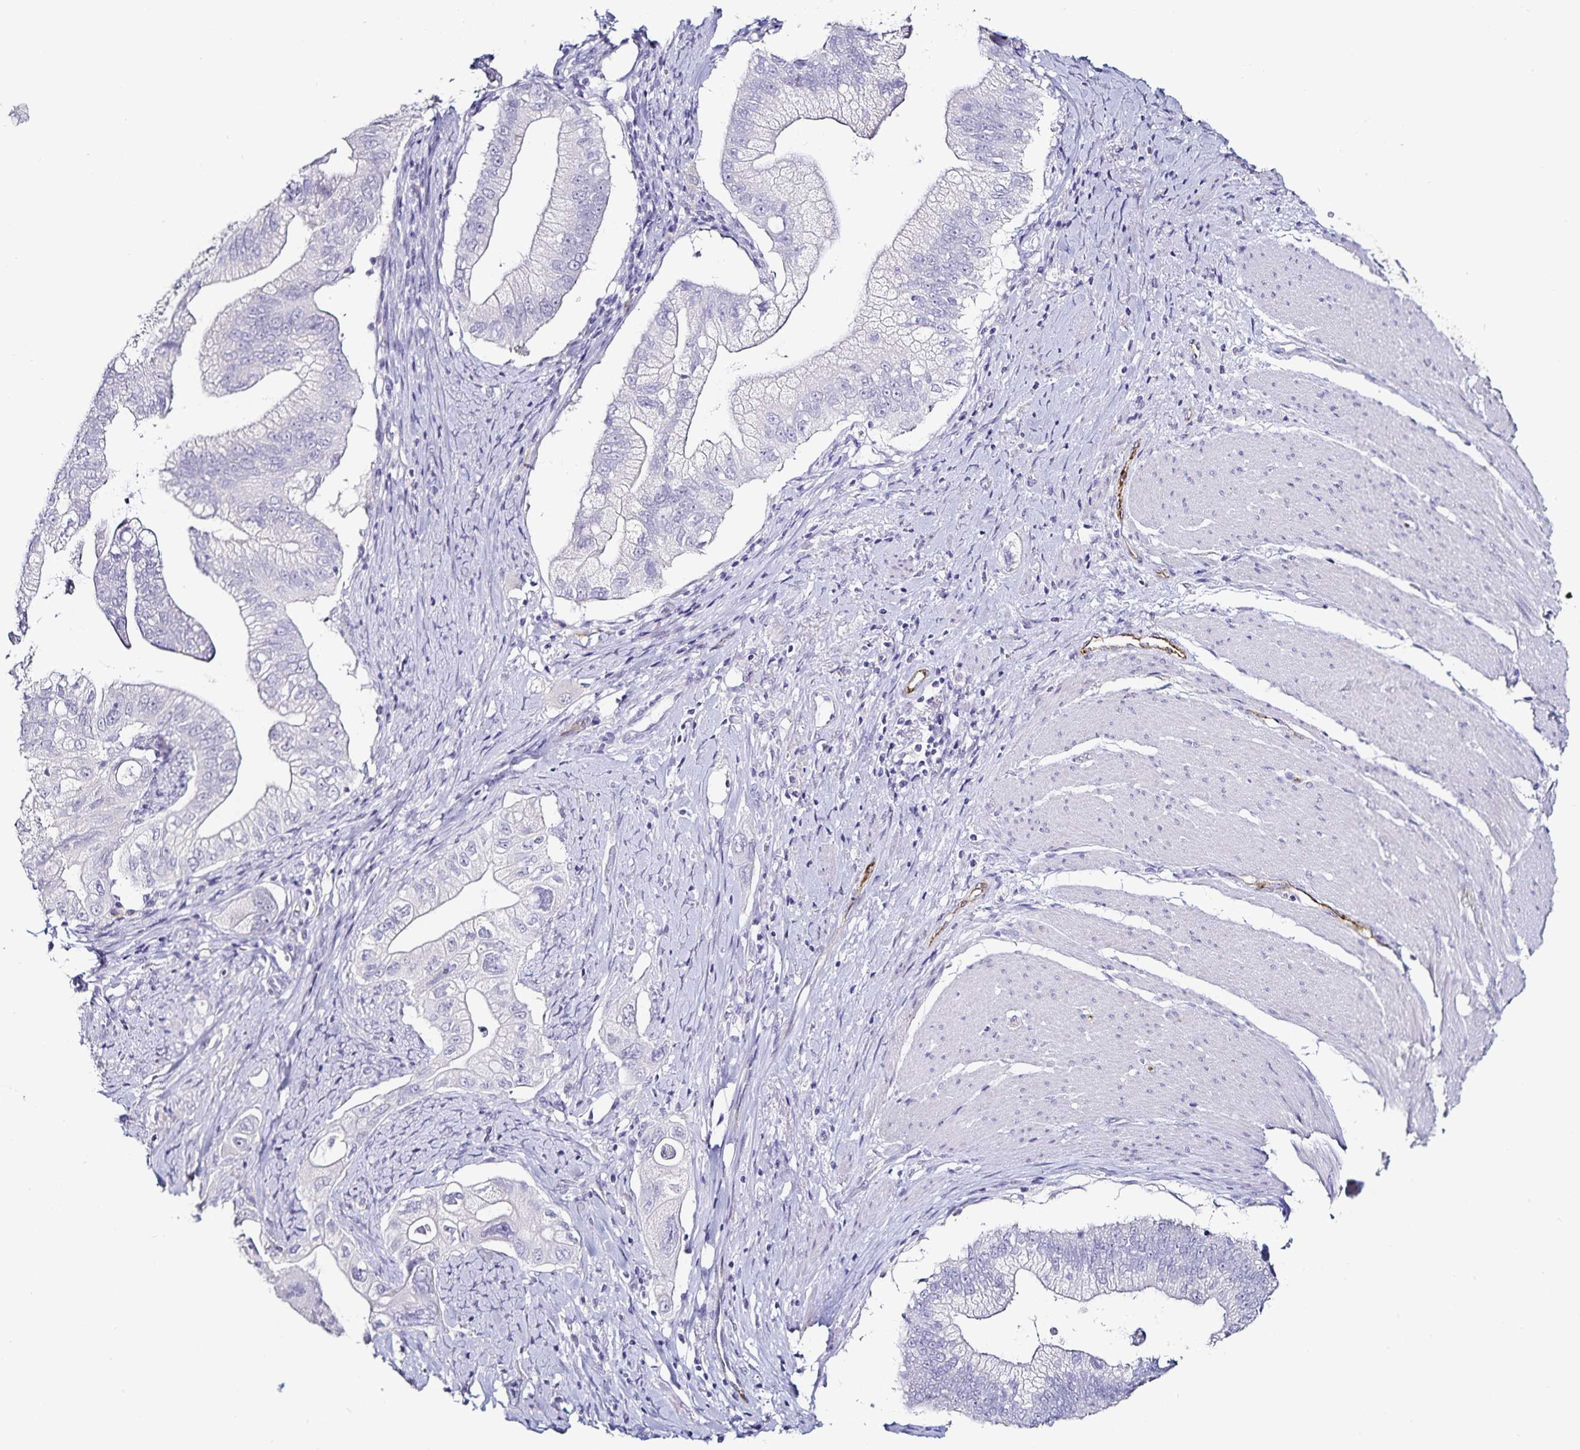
{"staining": {"intensity": "negative", "quantity": "none", "location": "none"}, "tissue": "pancreatic cancer", "cell_type": "Tumor cells", "image_type": "cancer", "snomed": [{"axis": "morphology", "description": "Adenocarcinoma, NOS"}, {"axis": "topography", "description": "Pancreas"}], "caption": "A photomicrograph of adenocarcinoma (pancreatic) stained for a protein exhibits no brown staining in tumor cells. (Stains: DAB (3,3'-diaminobenzidine) immunohistochemistry with hematoxylin counter stain, Microscopy: brightfield microscopy at high magnification).", "gene": "TSPAN7", "patient": {"sex": "male", "age": 70}}